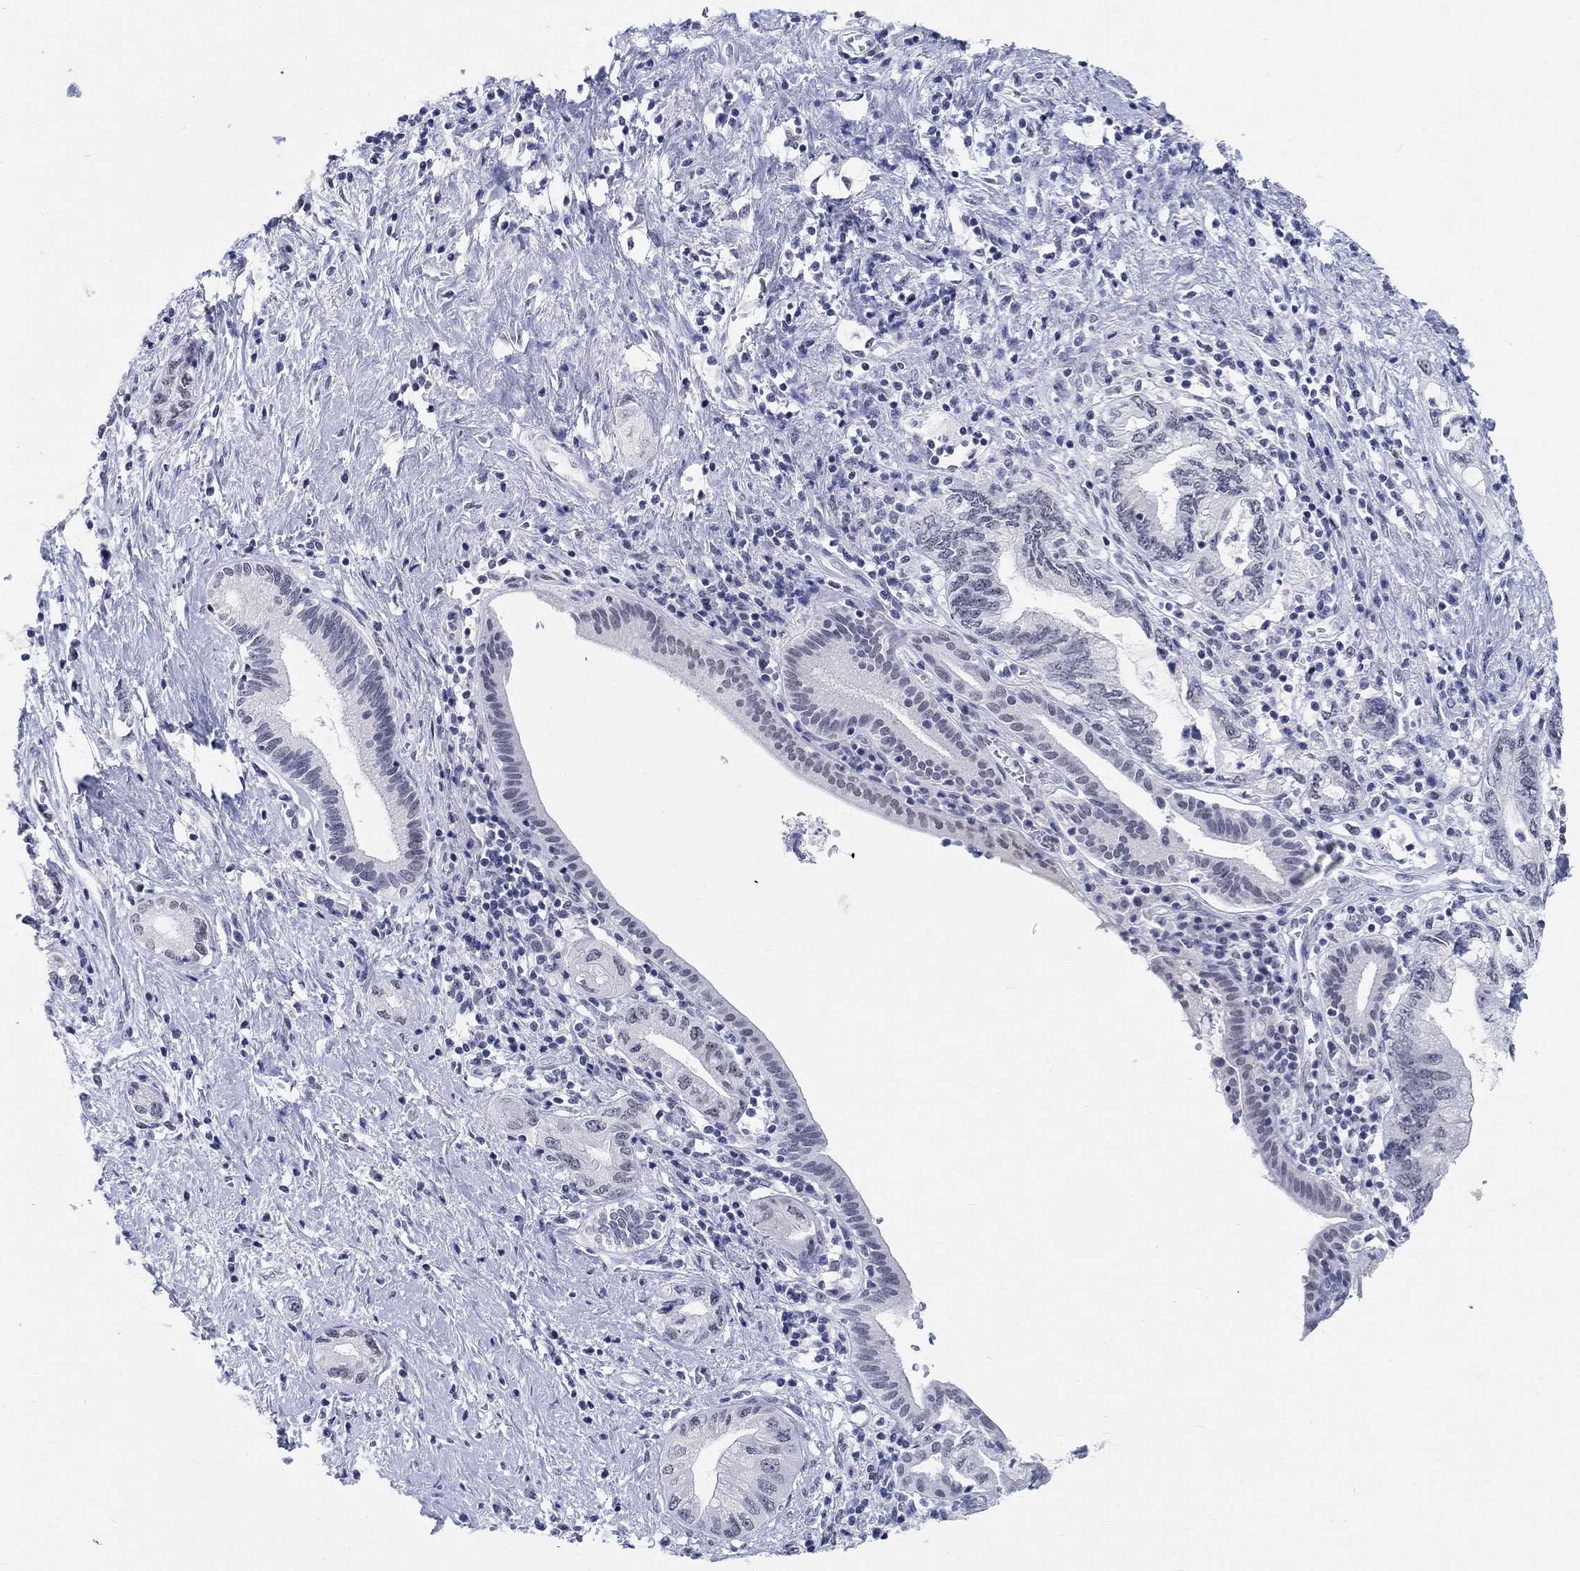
{"staining": {"intensity": "negative", "quantity": "none", "location": "none"}, "tissue": "pancreatic cancer", "cell_type": "Tumor cells", "image_type": "cancer", "snomed": [{"axis": "morphology", "description": "Adenocarcinoma, NOS"}, {"axis": "topography", "description": "Pancreas"}], "caption": "Tumor cells are negative for protein expression in human adenocarcinoma (pancreatic).", "gene": "ANKS1B", "patient": {"sex": "female", "age": 73}}